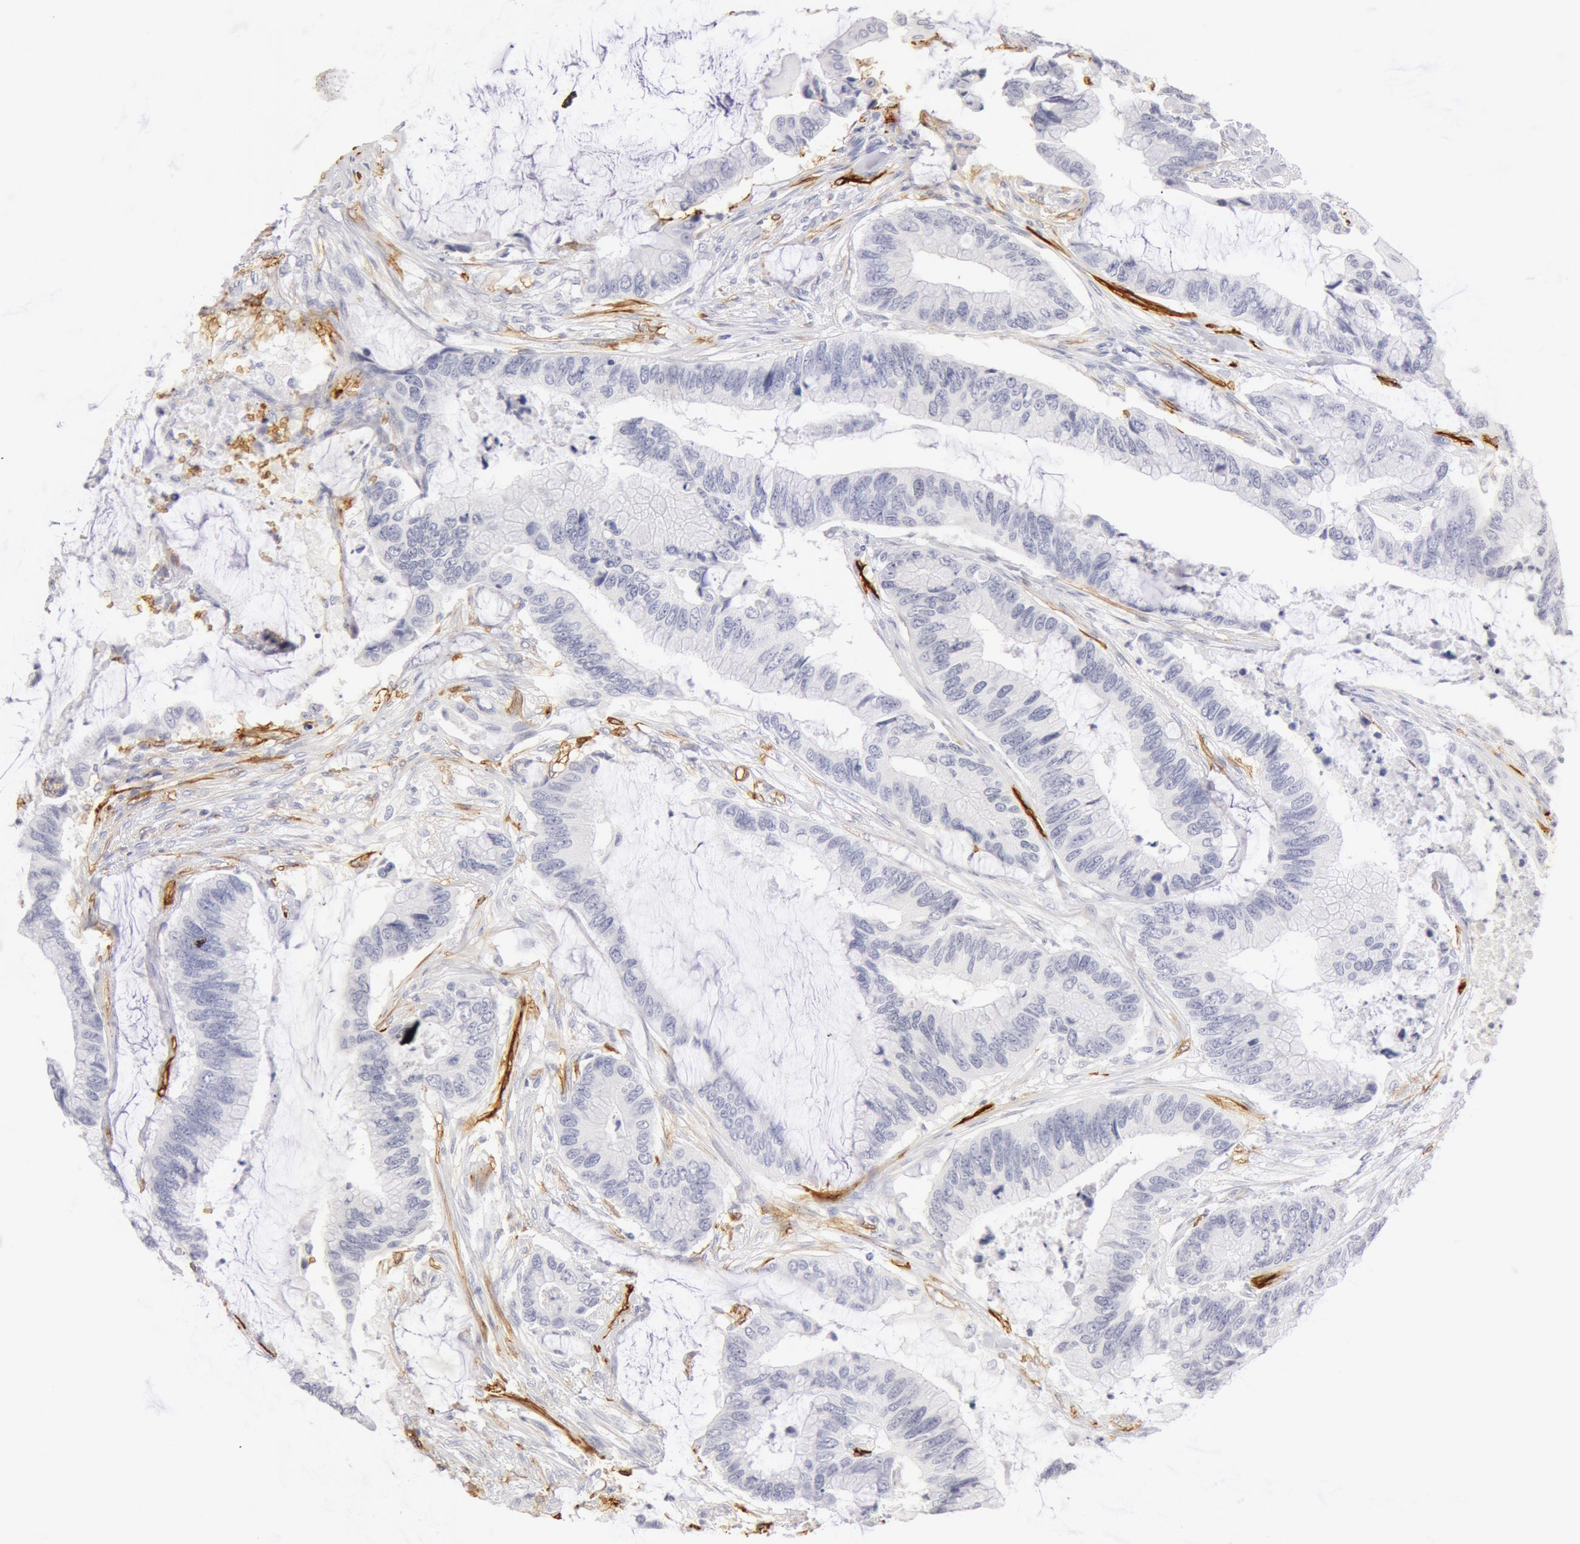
{"staining": {"intensity": "negative", "quantity": "none", "location": "none"}, "tissue": "colorectal cancer", "cell_type": "Tumor cells", "image_type": "cancer", "snomed": [{"axis": "morphology", "description": "Adenocarcinoma, NOS"}, {"axis": "topography", "description": "Rectum"}], "caption": "Immunohistochemistry histopathology image of colorectal cancer (adenocarcinoma) stained for a protein (brown), which demonstrates no positivity in tumor cells.", "gene": "AQP1", "patient": {"sex": "female", "age": 59}}